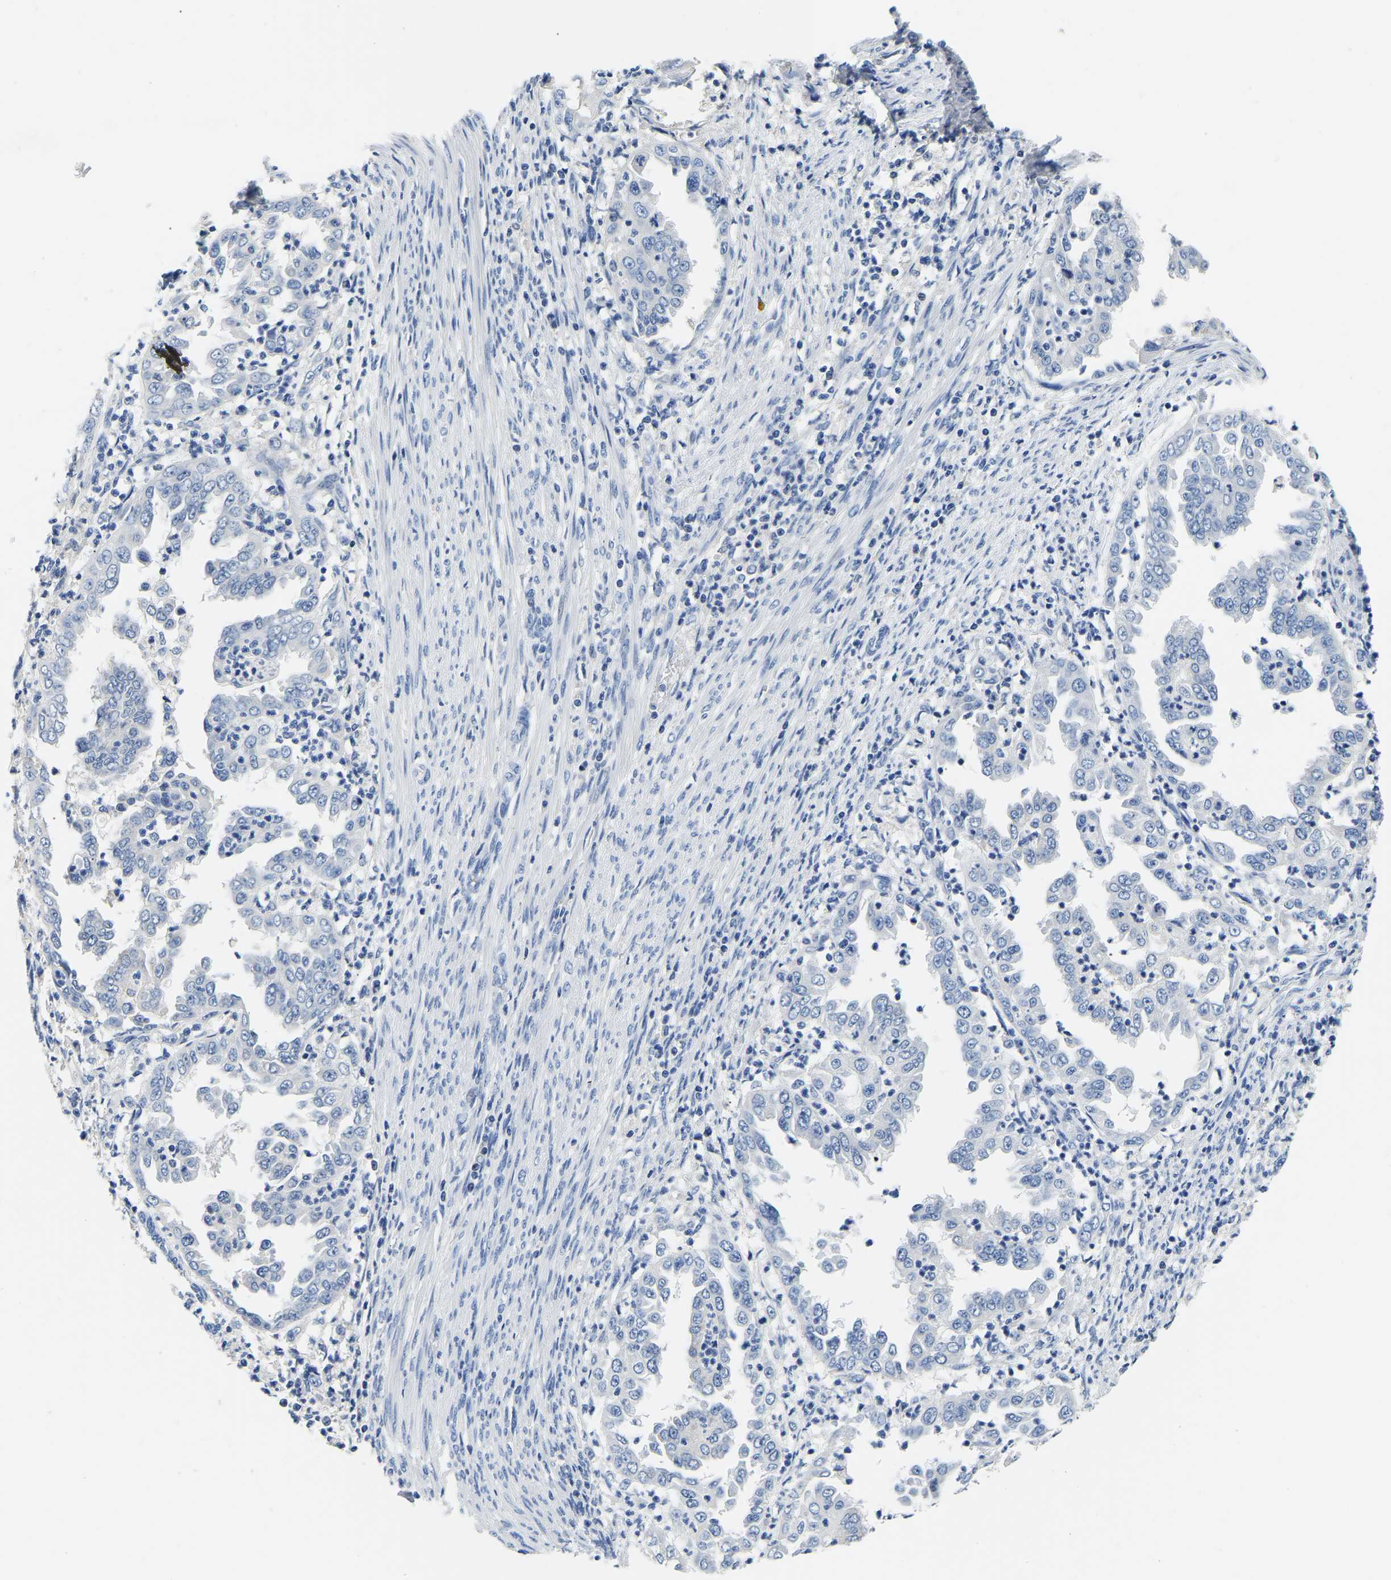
{"staining": {"intensity": "negative", "quantity": "none", "location": "none"}, "tissue": "endometrial cancer", "cell_type": "Tumor cells", "image_type": "cancer", "snomed": [{"axis": "morphology", "description": "Adenocarcinoma, NOS"}, {"axis": "topography", "description": "Endometrium"}], "caption": "DAB (3,3'-diaminobenzidine) immunohistochemical staining of adenocarcinoma (endometrial) reveals no significant staining in tumor cells.", "gene": "PCK2", "patient": {"sex": "female", "age": 85}}